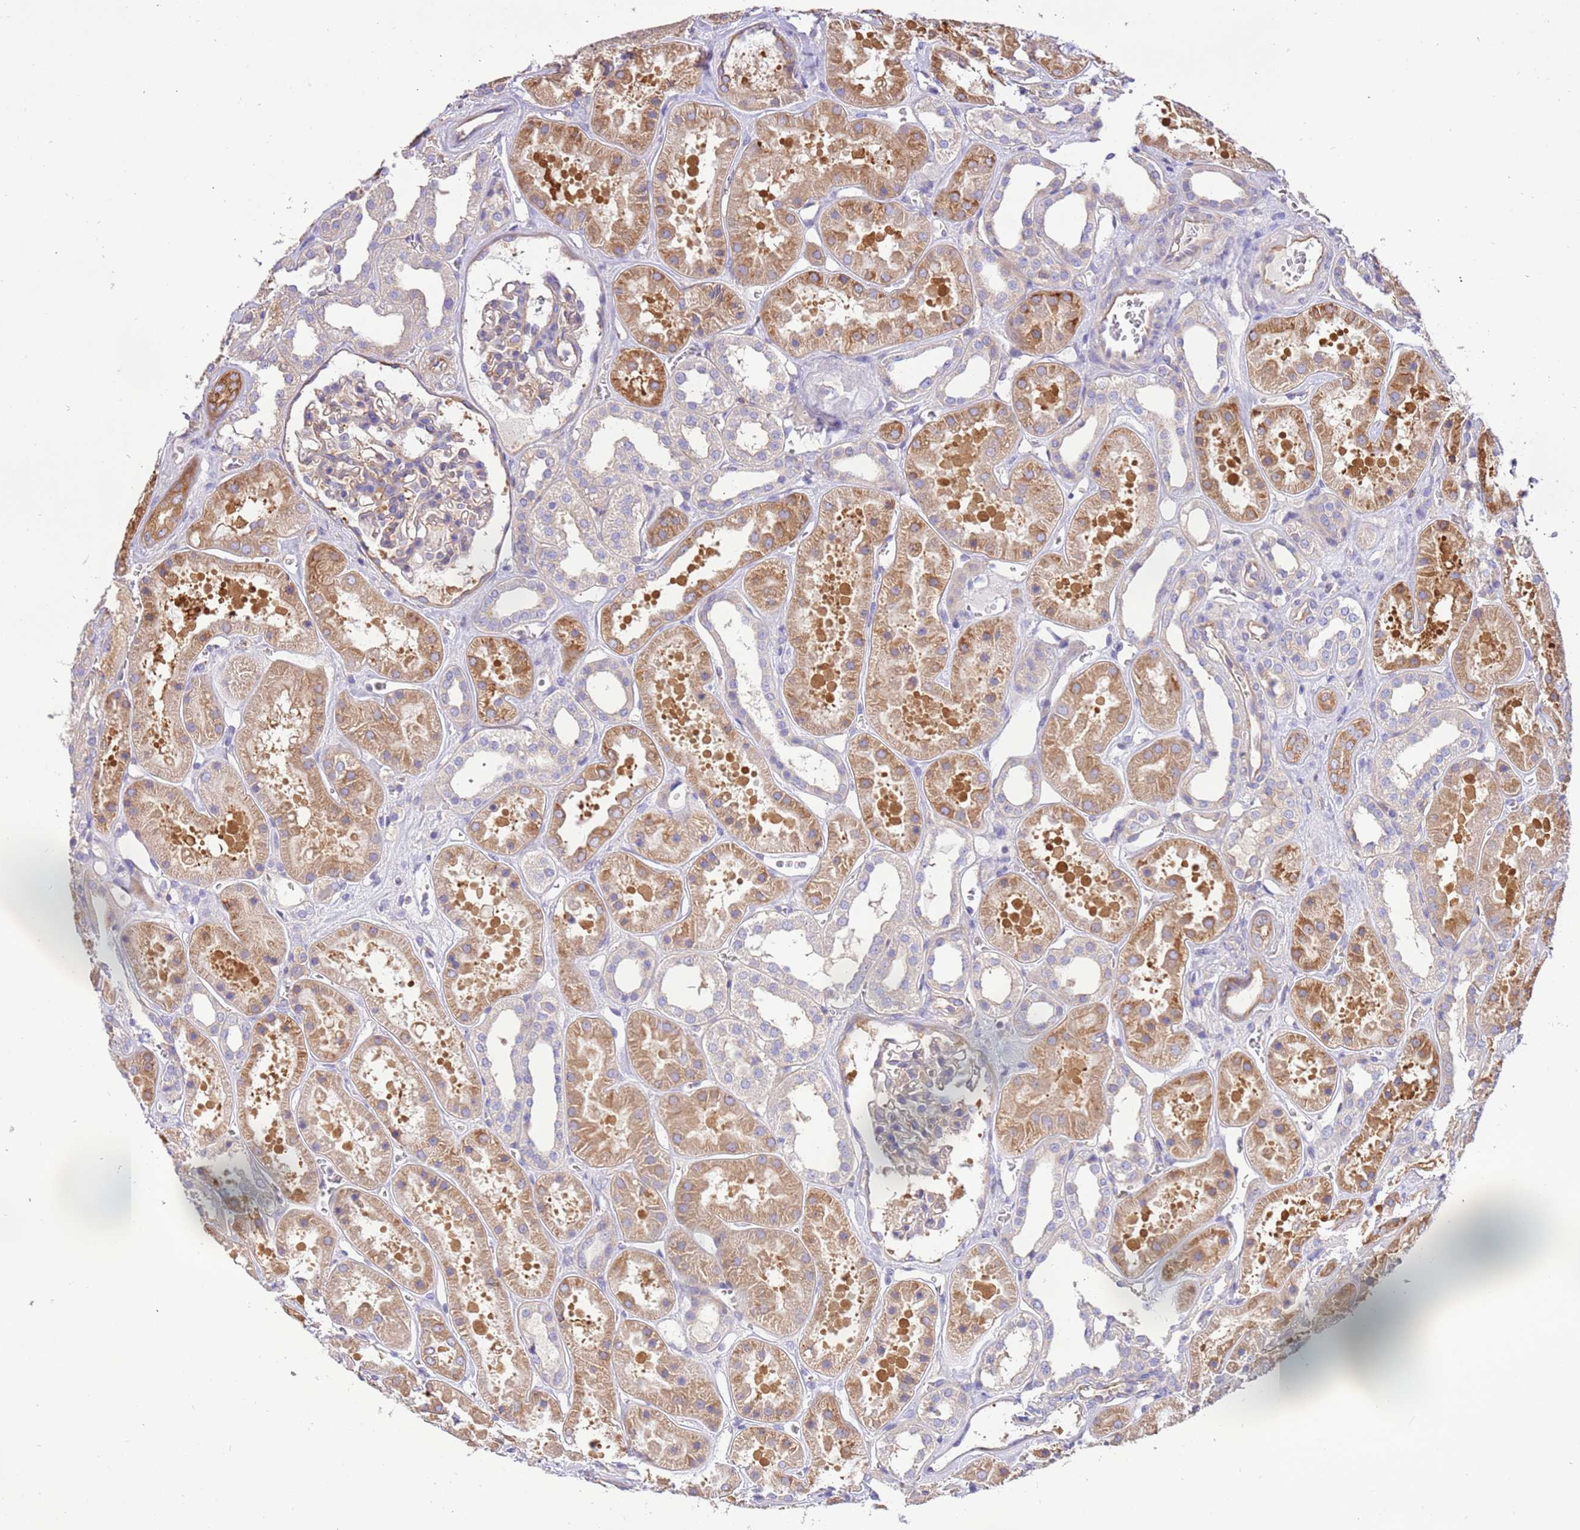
{"staining": {"intensity": "negative", "quantity": "none", "location": "none"}, "tissue": "kidney", "cell_type": "Cells in glomeruli", "image_type": "normal", "snomed": [{"axis": "morphology", "description": "Normal tissue, NOS"}, {"axis": "topography", "description": "Kidney"}], "caption": "Immunohistochemistry (IHC) of unremarkable kidney exhibits no positivity in cells in glomeruli.", "gene": "NAALADL1", "patient": {"sex": "female", "age": 41}}